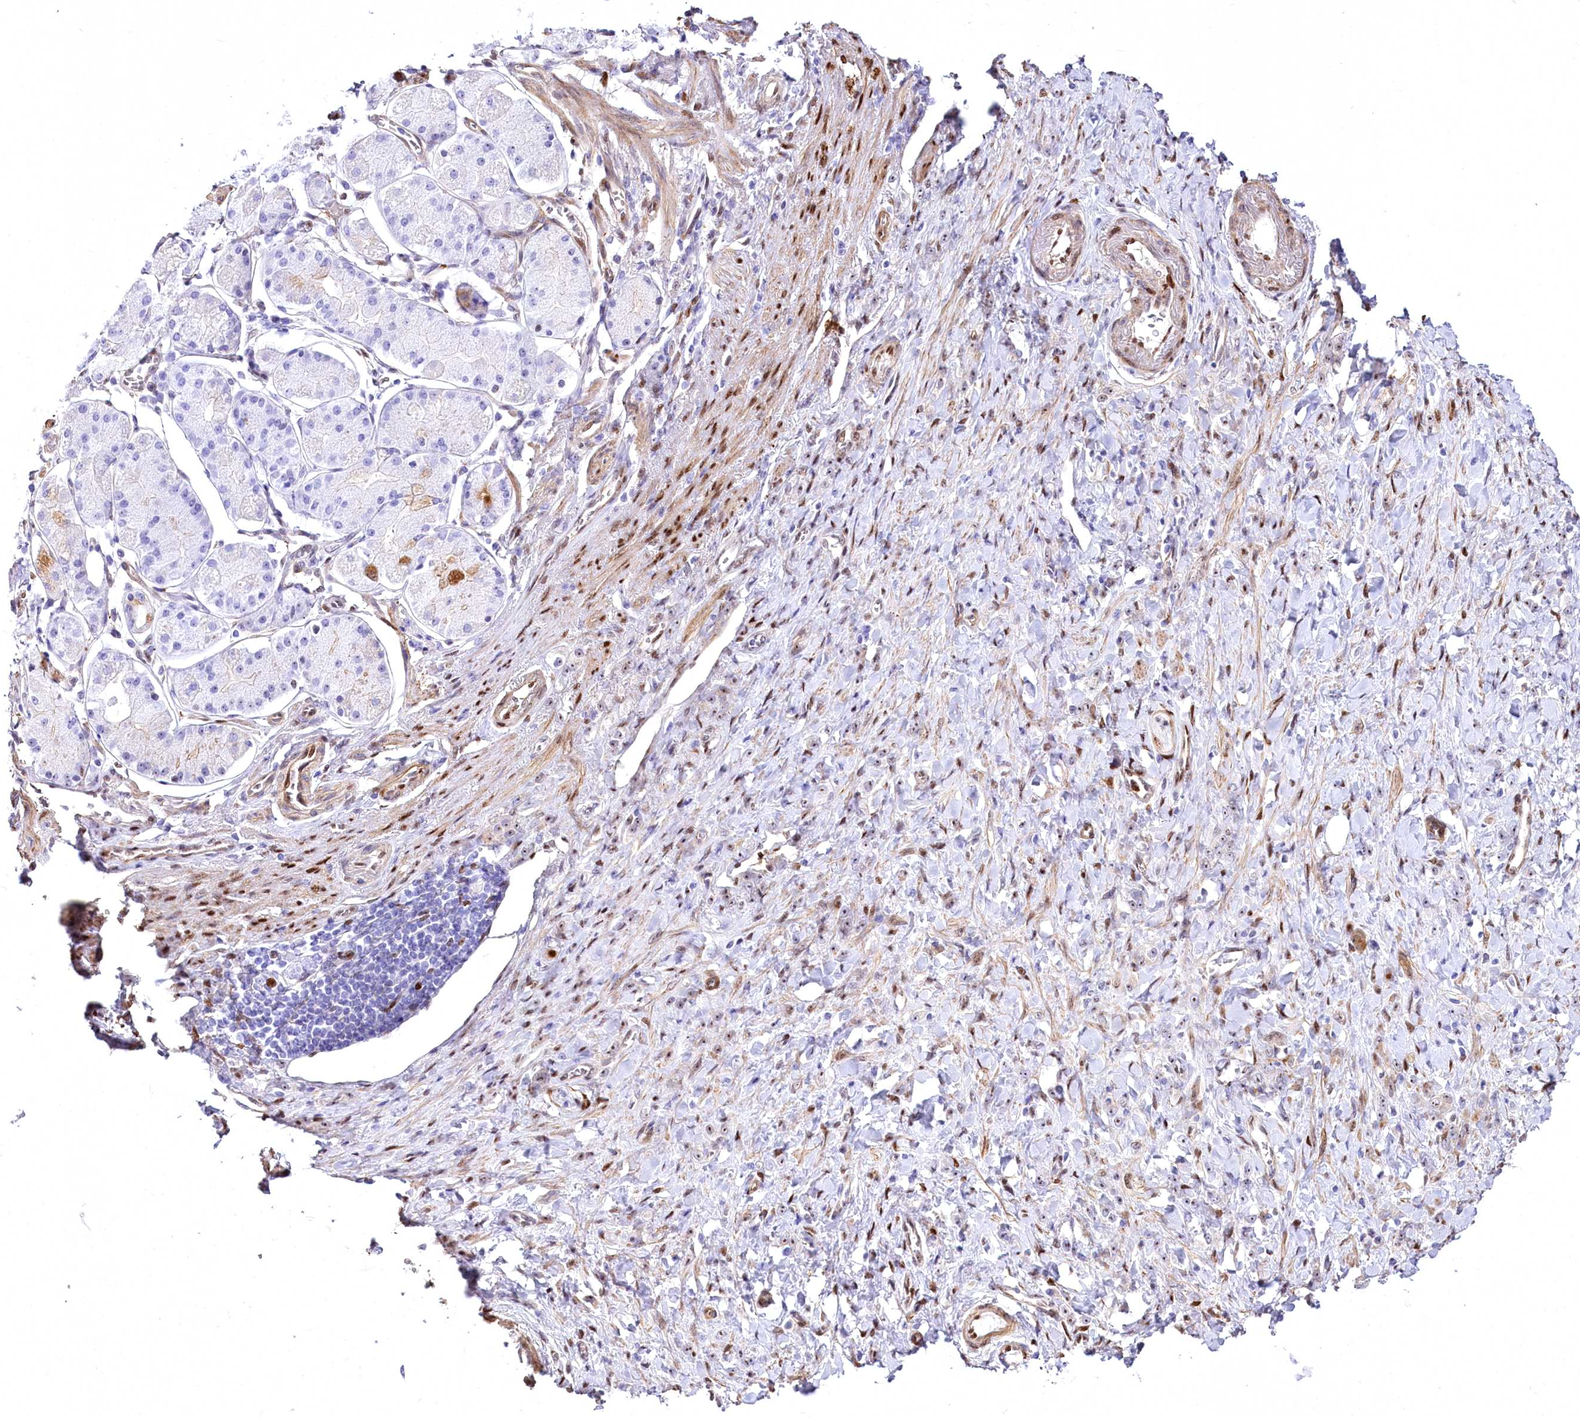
{"staining": {"intensity": "moderate", "quantity": ">75%", "location": "cytoplasmic/membranous,nuclear"}, "tissue": "stomach cancer", "cell_type": "Tumor cells", "image_type": "cancer", "snomed": [{"axis": "morphology", "description": "Normal tissue, NOS"}, {"axis": "morphology", "description": "Adenocarcinoma, NOS"}, {"axis": "topography", "description": "Stomach"}], "caption": "Protein staining by immunohistochemistry (IHC) shows moderate cytoplasmic/membranous and nuclear expression in approximately >75% of tumor cells in adenocarcinoma (stomach).", "gene": "PTMS", "patient": {"sex": "male", "age": 82}}